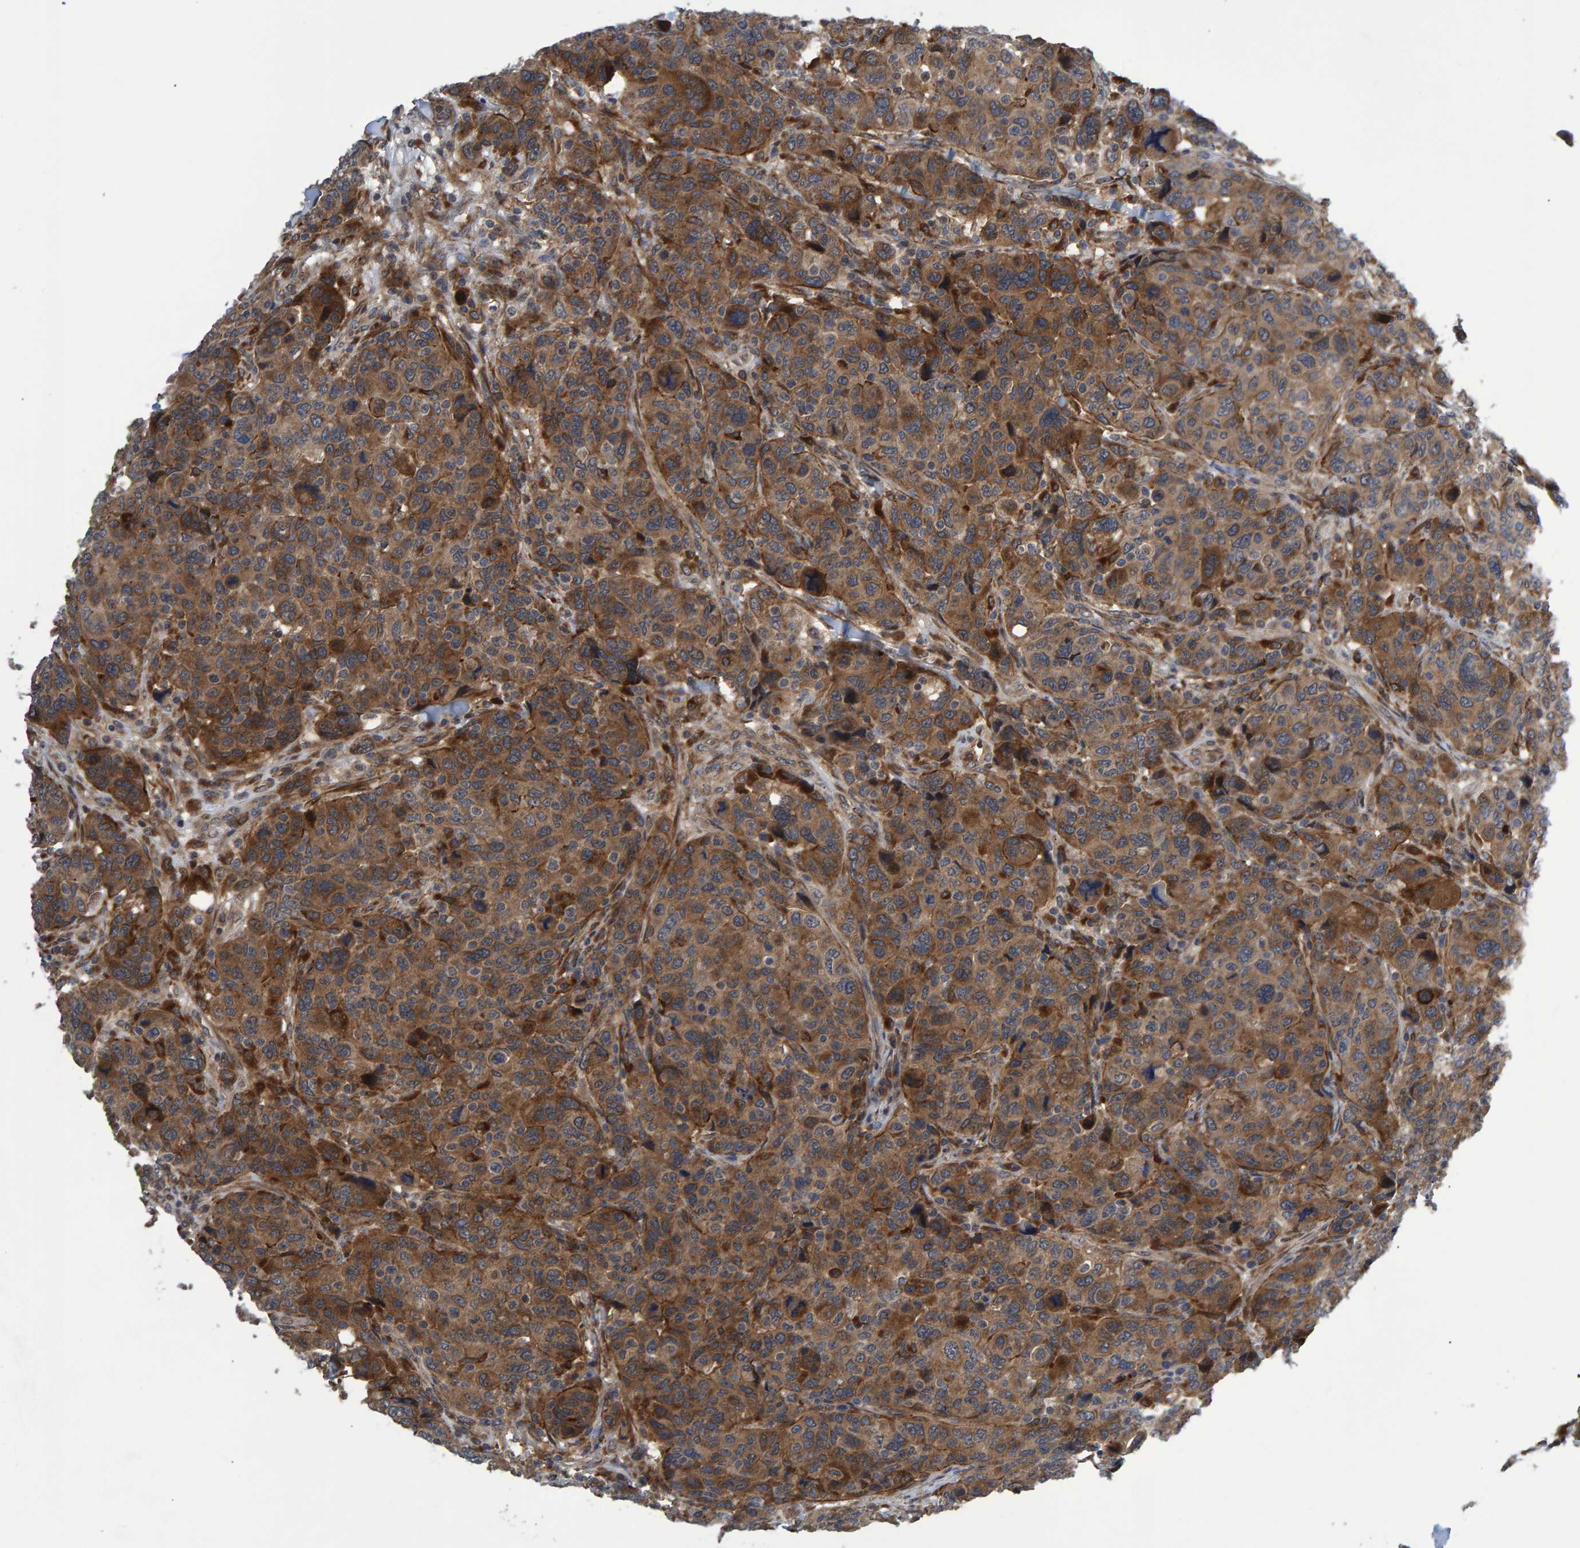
{"staining": {"intensity": "moderate", "quantity": ">75%", "location": "cytoplasmic/membranous"}, "tissue": "breast cancer", "cell_type": "Tumor cells", "image_type": "cancer", "snomed": [{"axis": "morphology", "description": "Duct carcinoma"}, {"axis": "topography", "description": "Breast"}], "caption": "Invasive ductal carcinoma (breast) stained with immunohistochemistry exhibits moderate cytoplasmic/membranous staining in approximately >75% of tumor cells.", "gene": "ATP6V1H", "patient": {"sex": "female", "age": 37}}